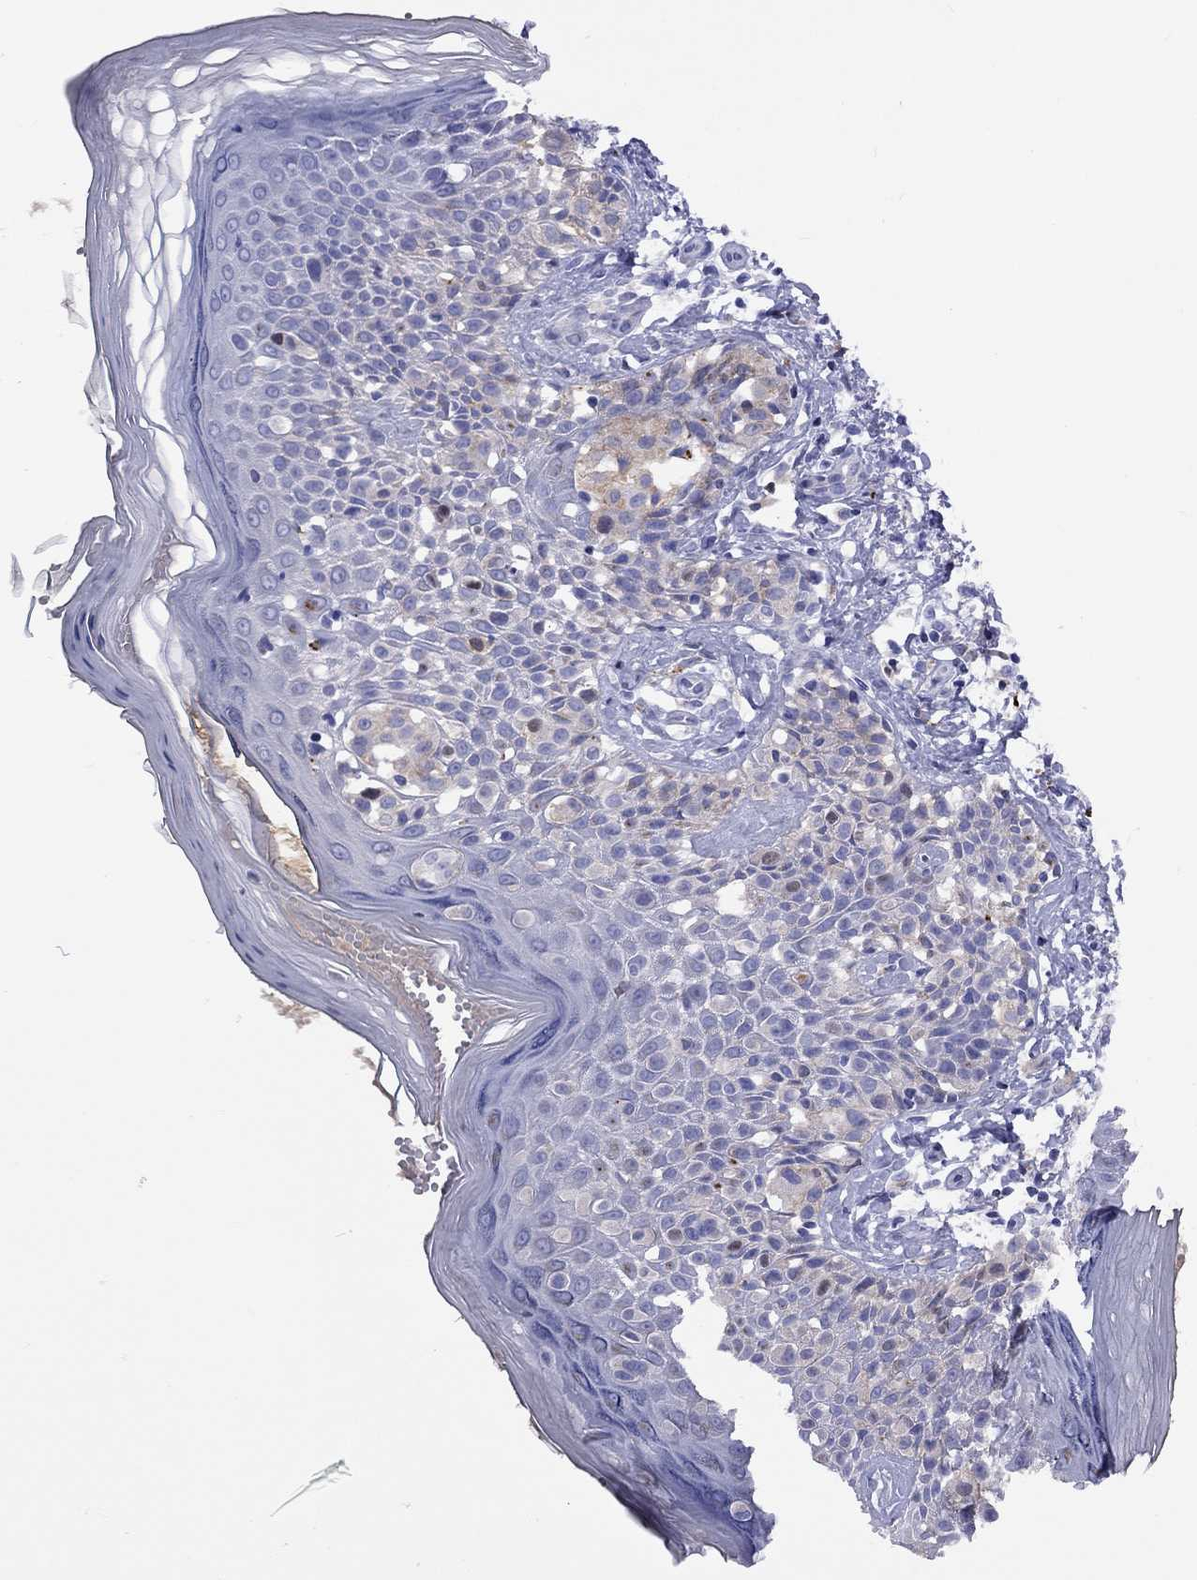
{"staining": {"intensity": "weak", "quantity": "<25%", "location": "cytoplasmic/membranous"}, "tissue": "melanoma", "cell_type": "Tumor cells", "image_type": "cancer", "snomed": [{"axis": "morphology", "description": "Malignant melanoma, NOS"}, {"axis": "topography", "description": "Skin"}], "caption": "Immunohistochemistry of human melanoma shows no expression in tumor cells.", "gene": "SERPINA3", "patient": {"sex": "female", "age": 73}}